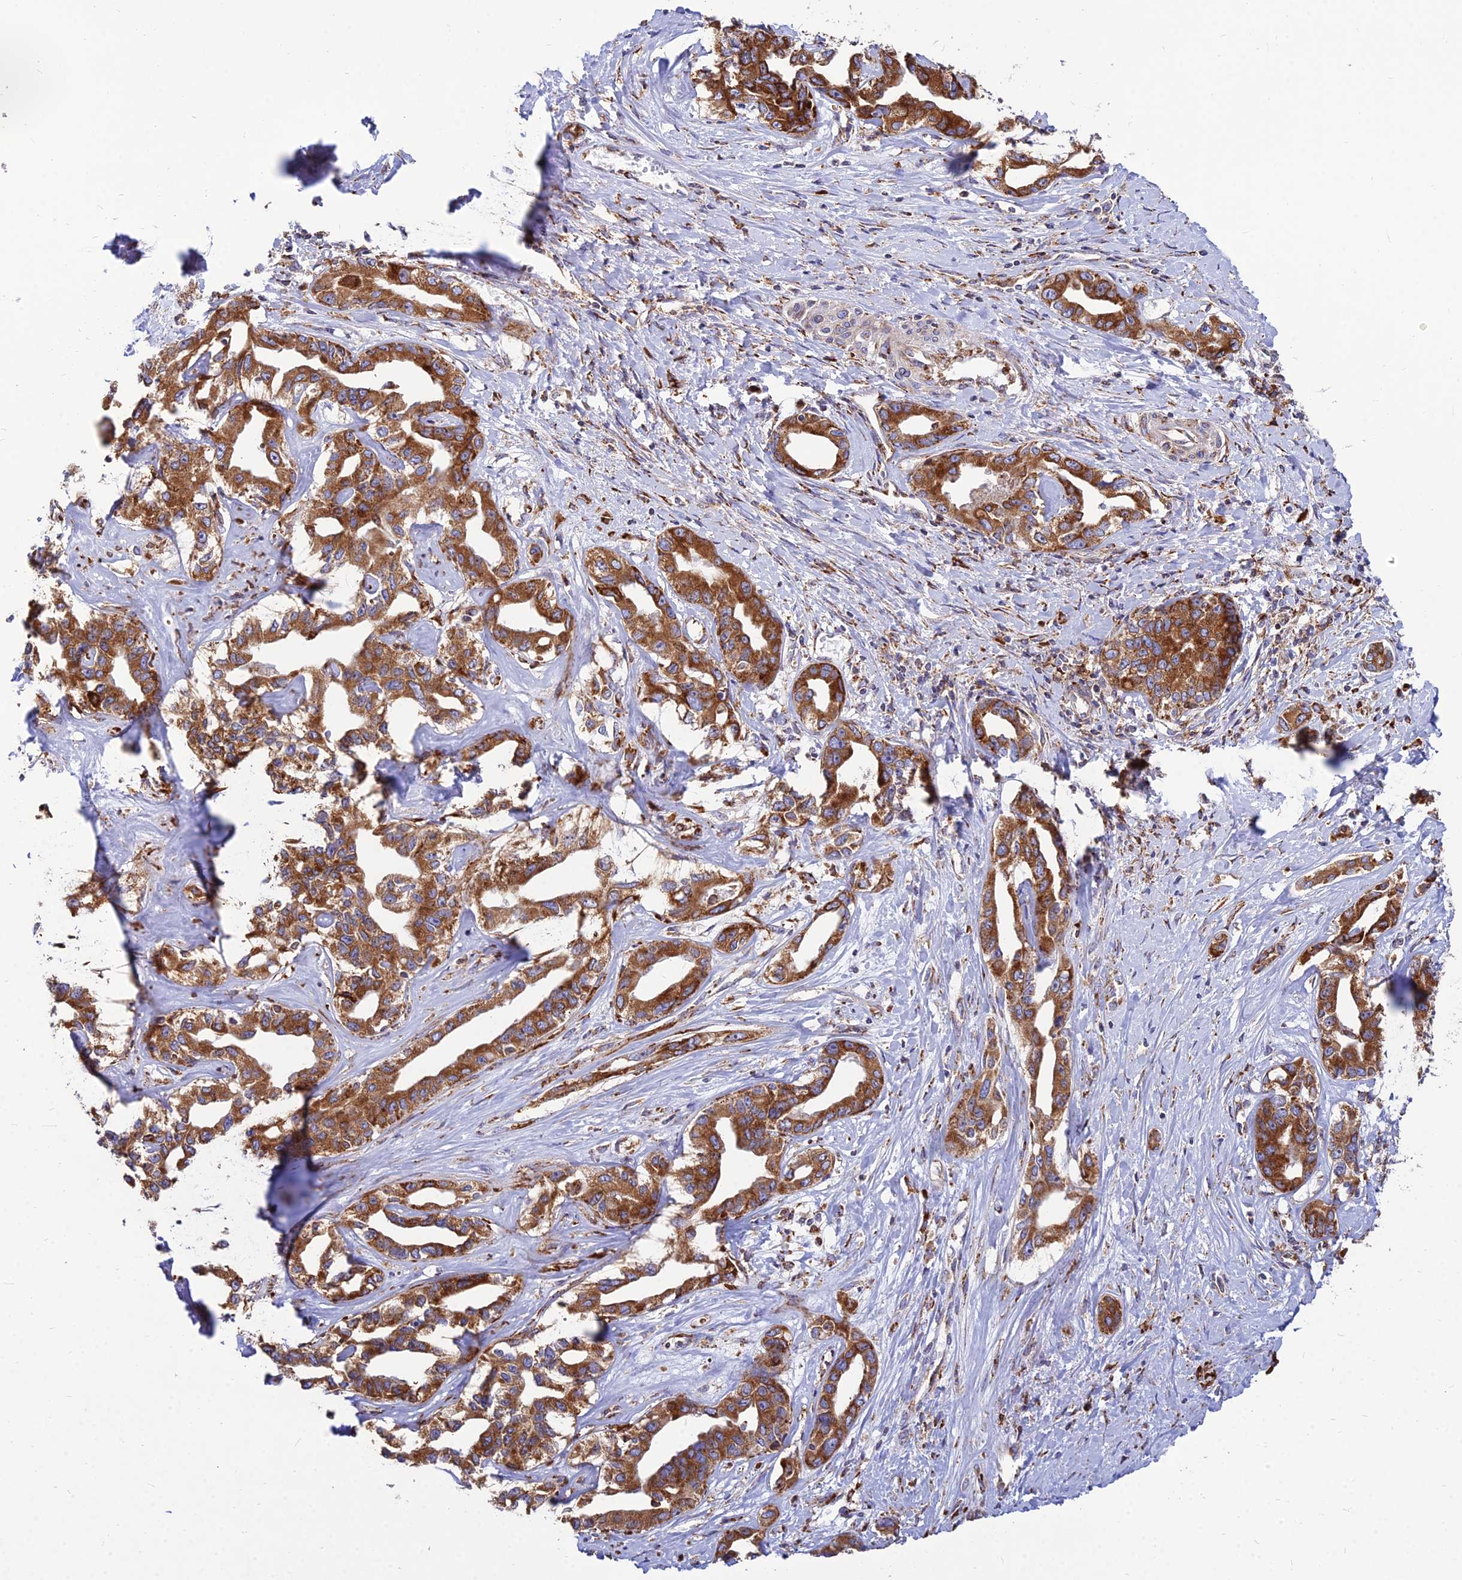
{"staining": {"intensity": "strong", "quantity": ">75%", "location": "cytoplasmic/membranous"}, "tissue": "liver cancer", "cell_type": "Tumor cells", "image_type": "cancer", "snomed": [{"axis": "morphology", "description": "Cholangiocarcinoma"}, {"axis": "topography", "description": "Liver"}], "caption": "Immunohistochemical staining of cholangiocarcinoma (liver) demonstrates high levels of strong cytoplasmic/membranous positivity in approximately >75% of tumor cells.", "gene": "CCT6B", "patient": {"sex": "male", "age": 59}}